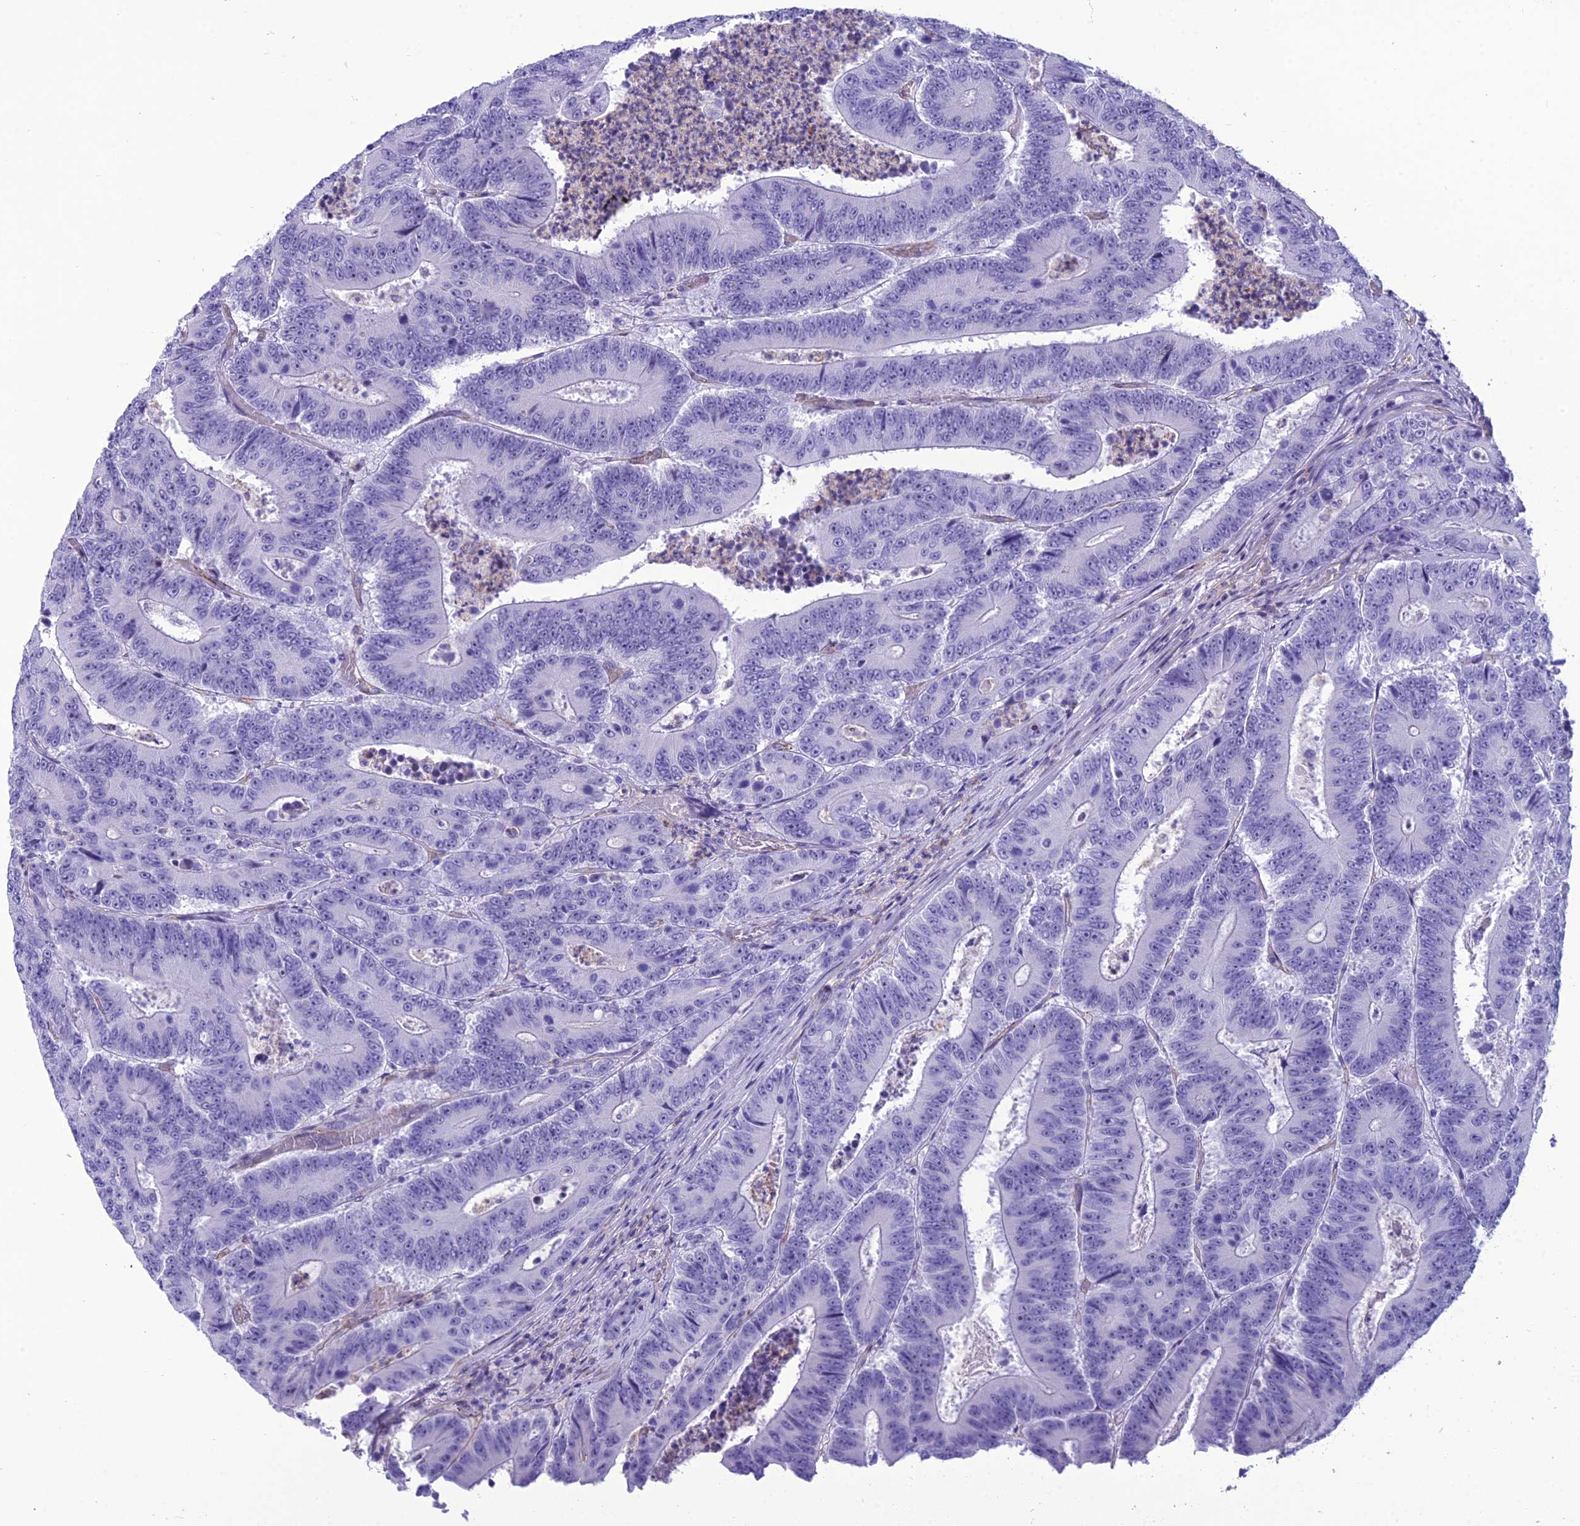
{"staining": {"intensity": "negative", "quantity": "none", "location": "none"}, "tissue": "colorectal cancer", "cell_type": "Tumor cells", "image_type": "cancer", "snomed": [{"axis": "morphology", "description": "Adenocarcinoma, NOS"}, {"axis": "topography", "description": "Colon"}], "caption": "Tumor cells are negative for brown protein staining in adenocarcinoma (colorectal).", "gene": "BBS7", "patient": {"sex": "male", "age": 83}}